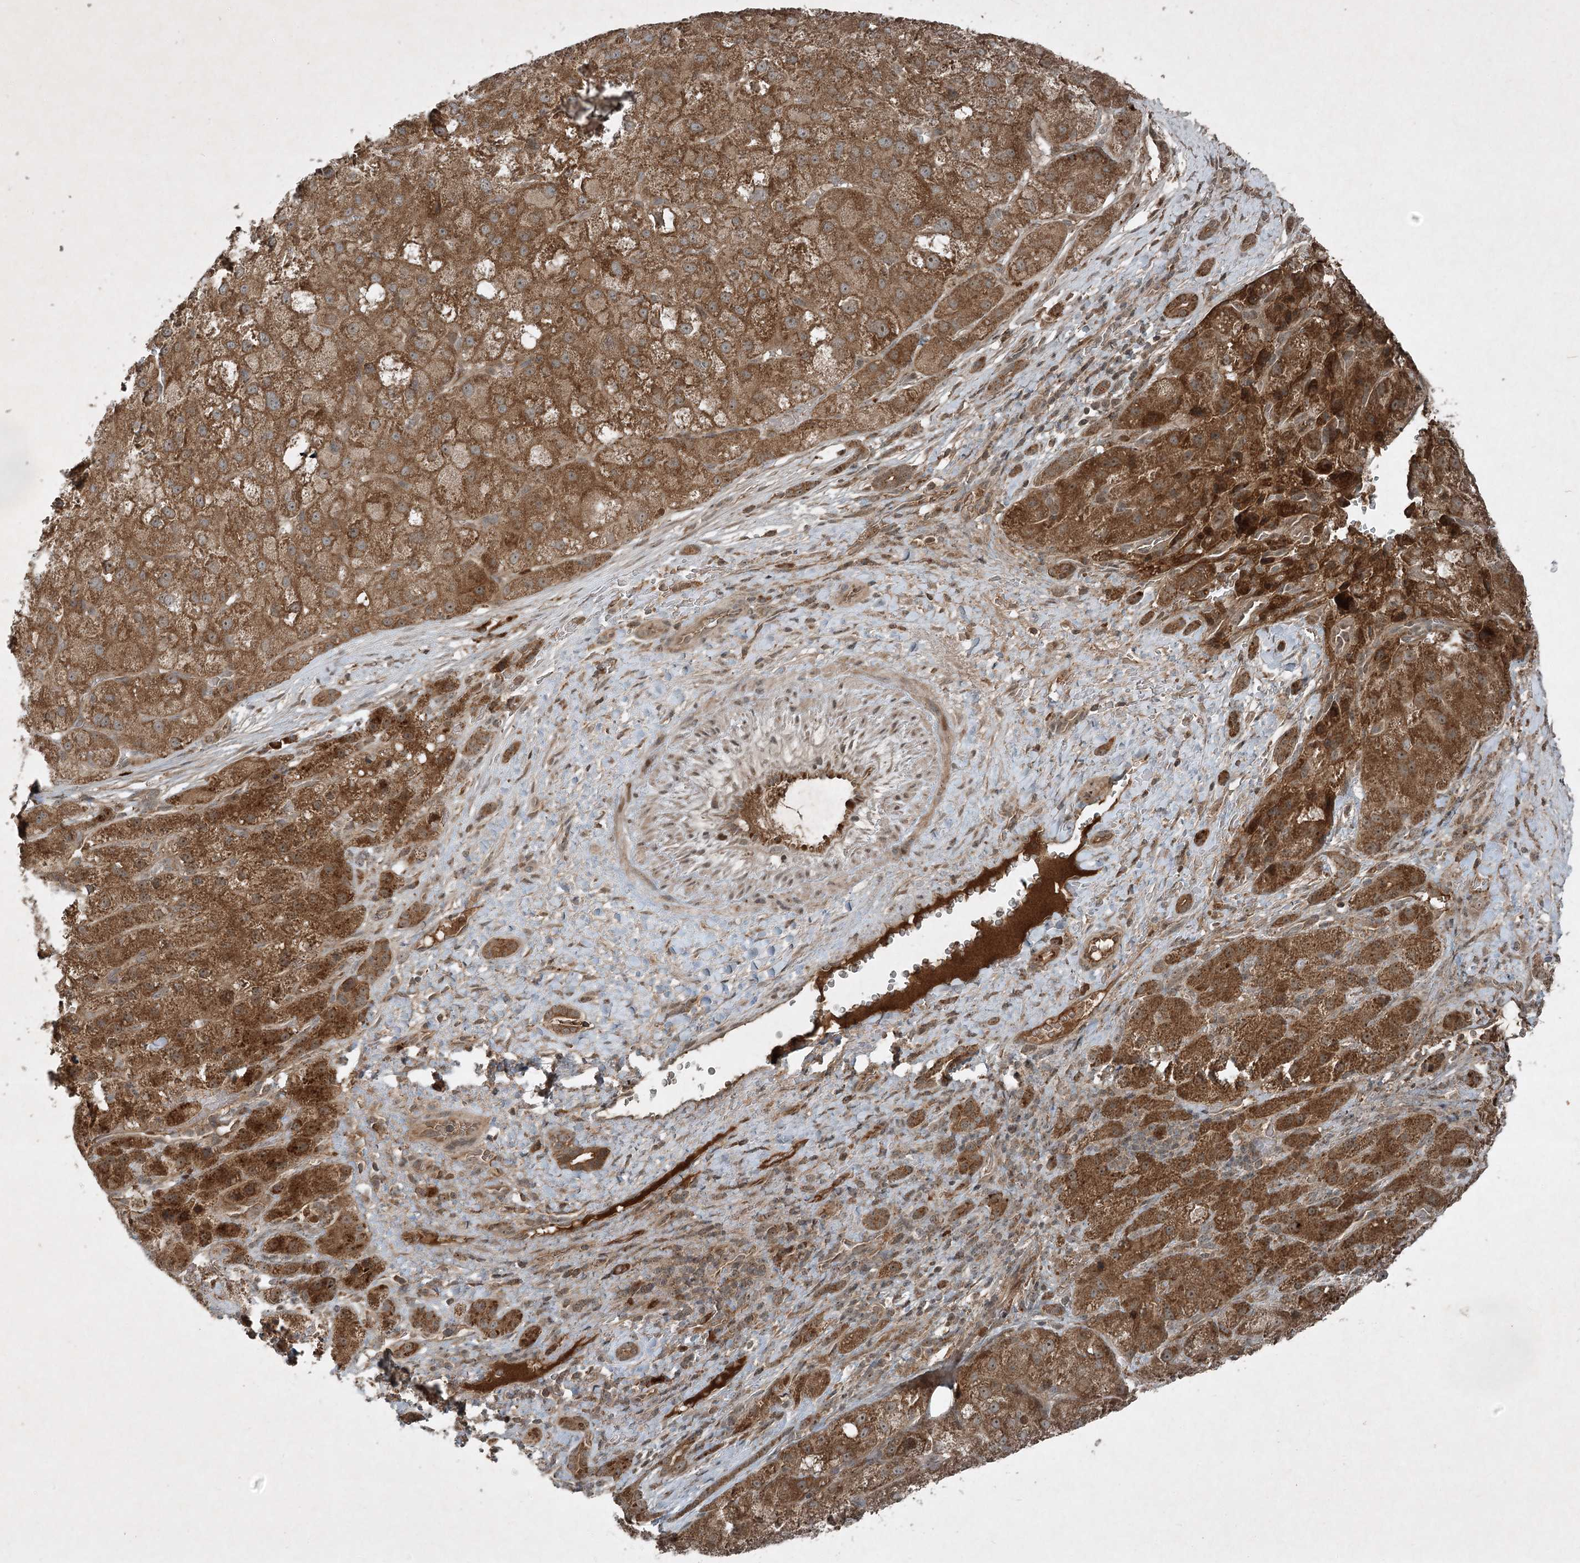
{"staining": {"intensity": "moderate", "quantity": ">75%", "location": "cytoplasmic/membranous"}, "tissue": "liver cancer", "cell_type": "Tumor cells", "image_type": "cancer", "snomed": [{"axis": "morphology", "description": "Carcinoma, Hepatocellular, NOS"}, {"axis": "topography", "description": "Liver"}], "caption": "Protein staining of hepatocellular carcinoma (liver) tissue exhibits moderate cytoplasmic/membranous staining in approximately >75% of tumor cells. The staining was performed using DAB (3,3'-diaminobenzidine), with brown indicating positive protein expression. Nuclei are stained blue with hematoxylin.", "gene": "UNC93A", "patient": {"sex": "male", "age": 57}}